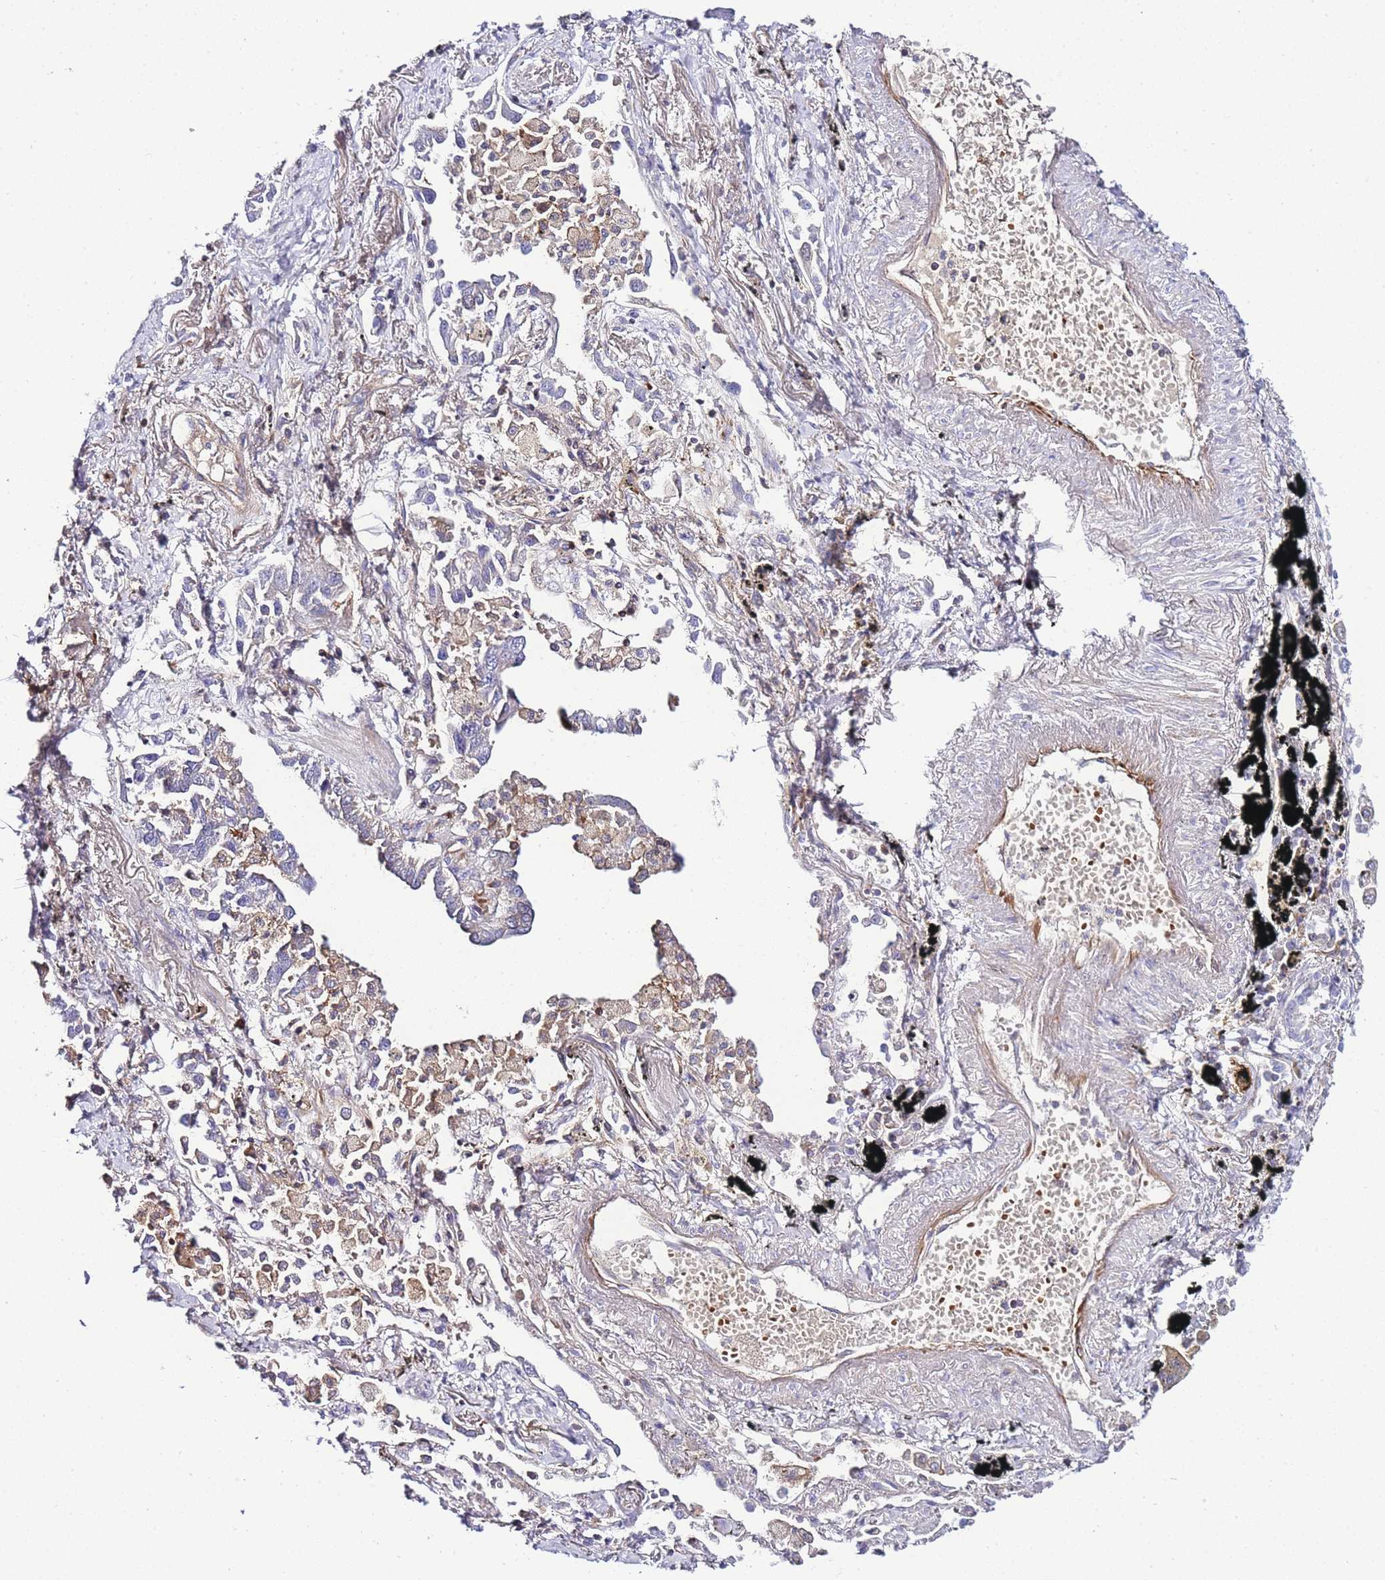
{"staining": {"intensity": "negative", "quantity": "none", "location": "none"}, "tissue": "lung cancer", "cell_type": "Tumor cells", "image_type": "cancer", "snomed": [{"axis": "morphology", "description": "Adenocarcinoma, NOS"}, {"axis": "topography", "description": "Lung"}], "caption": "Lung cancer was stained to show a protein in brown. There is no significant staining in tumor cells.", "gene": "FBN3", "patient": {"sex": "male", "age": 67}}